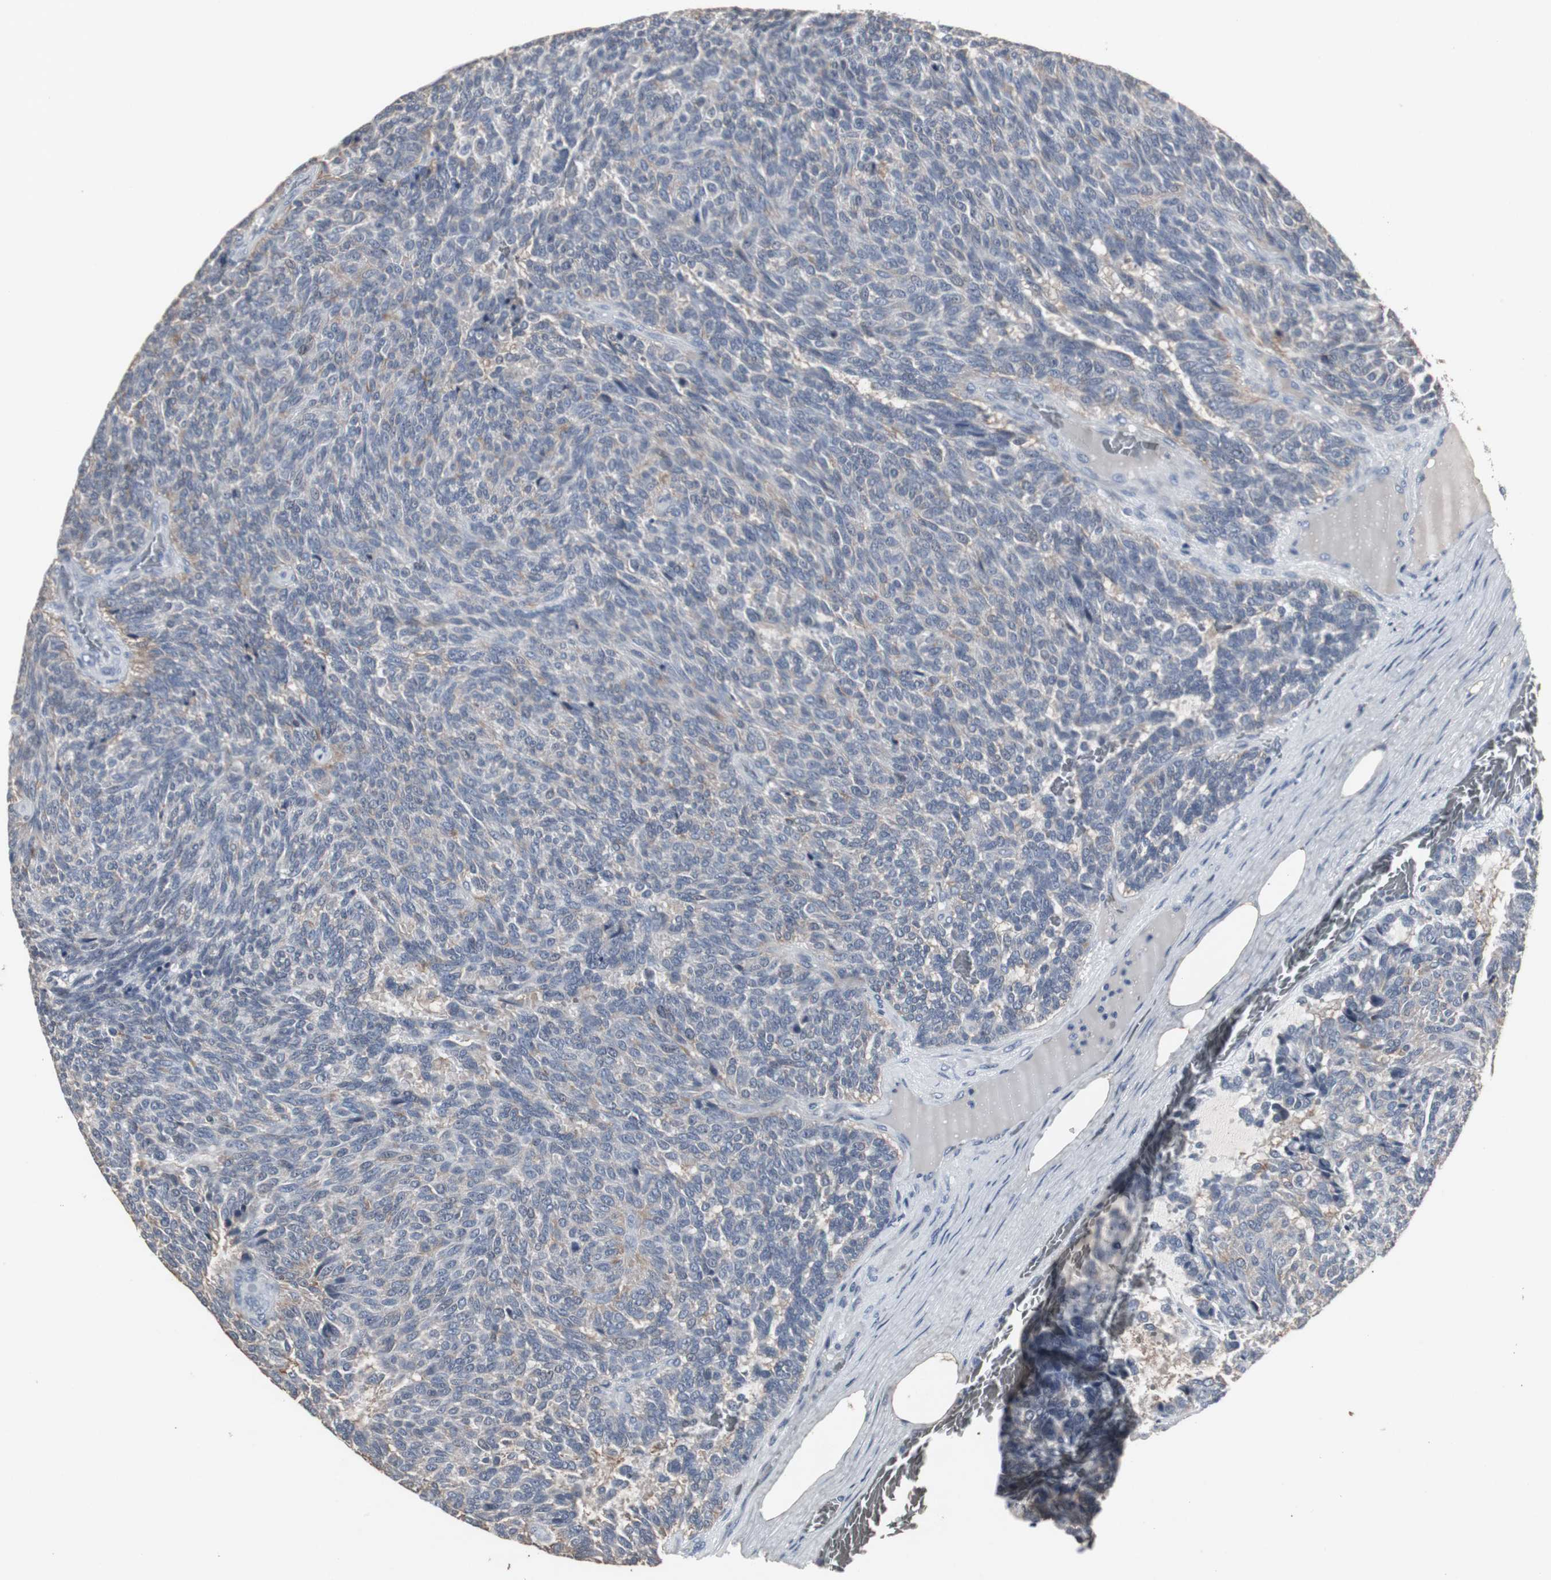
{"staining": {"intensity": "negative", "quantity": "none", "location": "none"}, "tissue": "carcinoid", "cell_type": "Tumor cells", "image_type": "cancer", "snomed": [{"axis": "morphology", "description": "Carcinoid, malignant, NOS"}, {"axis": "topography", "description": "Pancreas"}], "caption": "IHC photomicrograph of neoplastic tissue: carcinoid (malignant) stained with DAB (3,3'-diaminobenzidine) demonstrates no significant protein staining in tumor cells.", "gene": "ACAA1", "patient": {"sex": "female", "age": 54}}